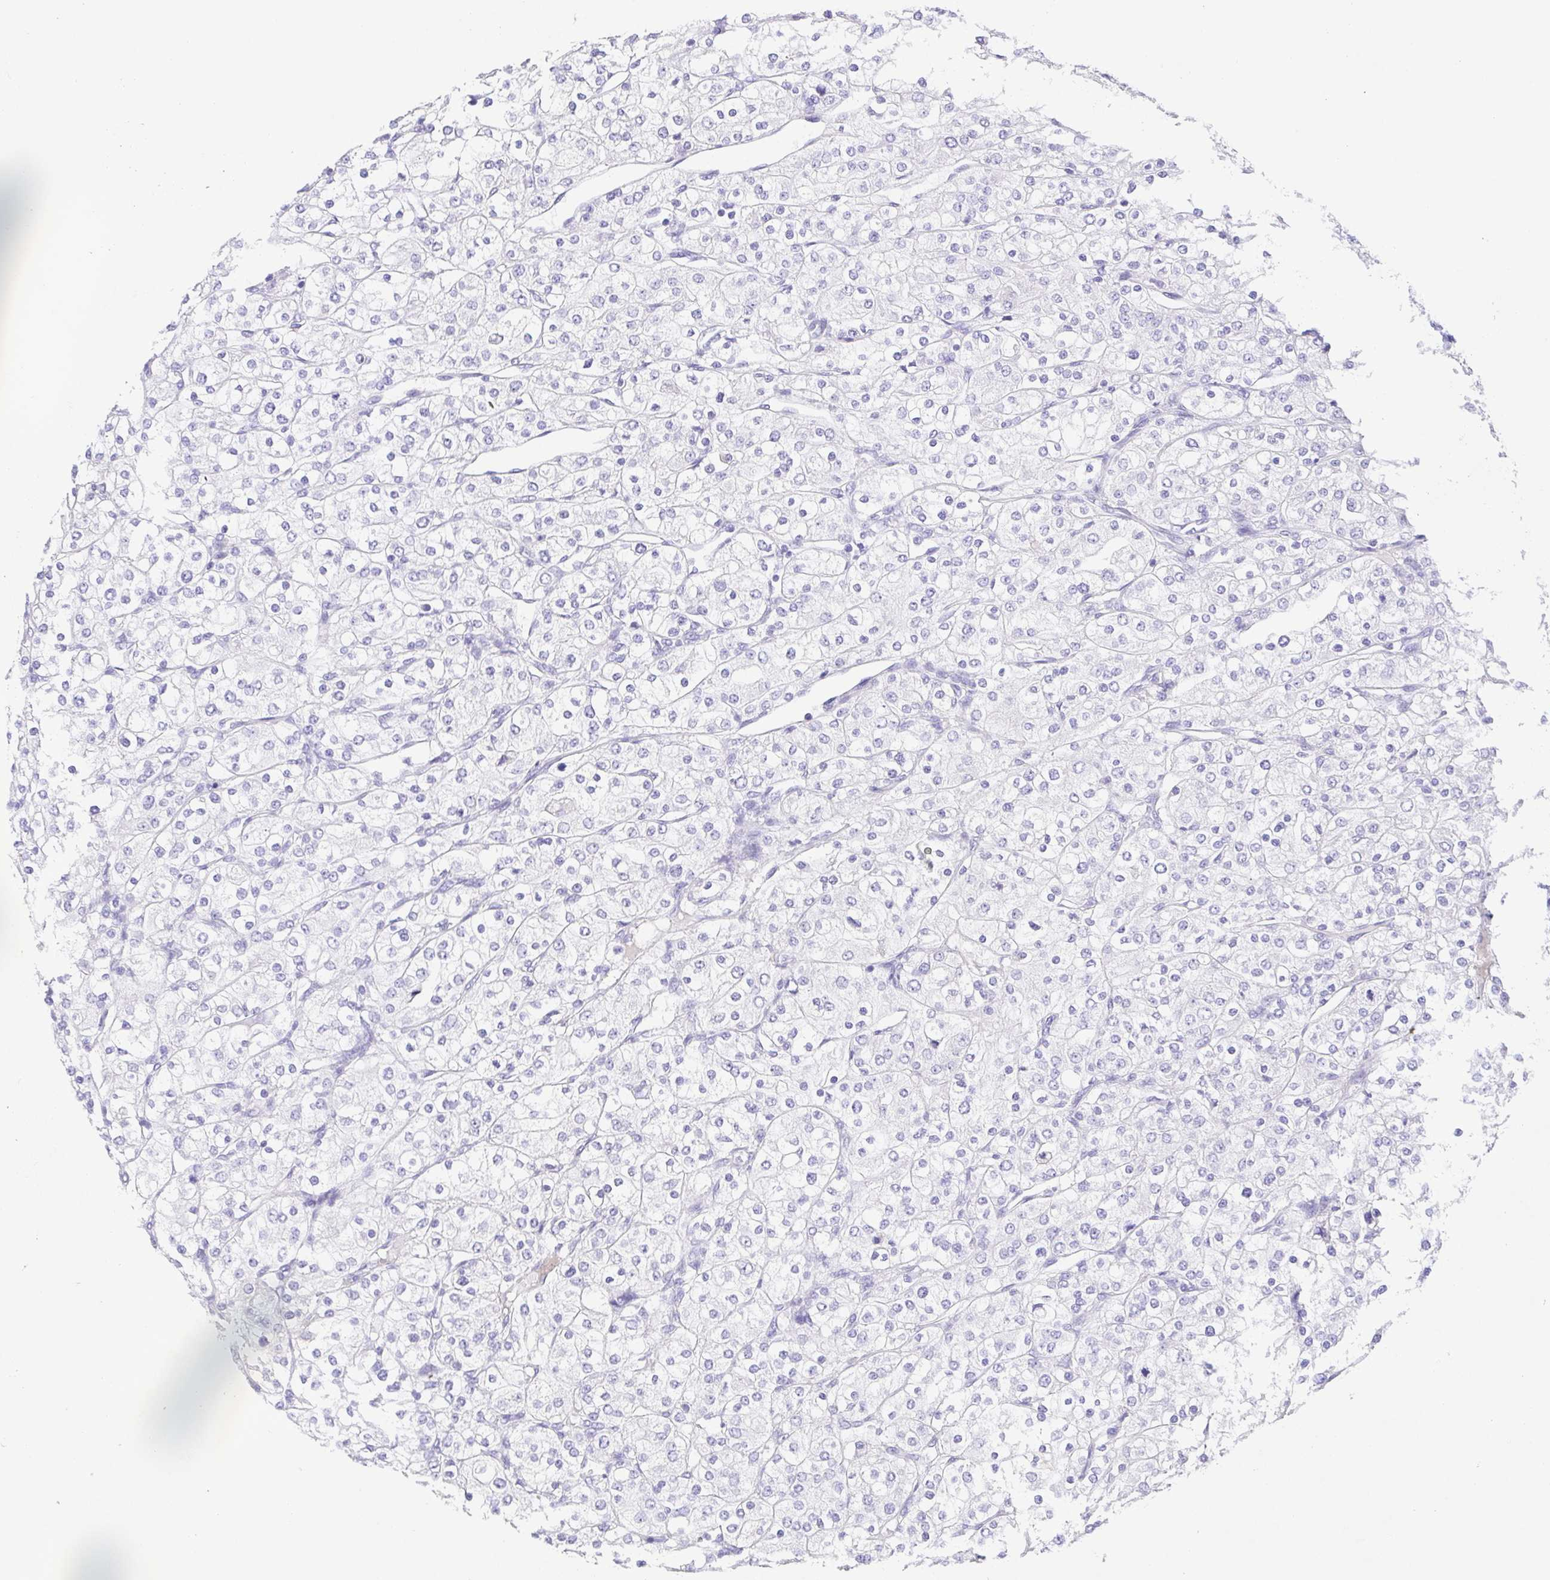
{"staining": {"intensity": "negative", "quantity": "none", "location": "none"}, "tissue": "renal cancer", "cell_type": "Tumor cells", "image_type": "cancer", "snomed": [{"axis": "morphology", "description": "Adenocarcinoma, NOS"}, {"axis": "topography", "description": "Kidney"}], "caption": "Immunohistochemical staining of renal cancer (adenocarcinoma) shows no significant expression in tumor cells.", "gene": "SPATA4", "patient": {"sex": "male", "age": 80}}